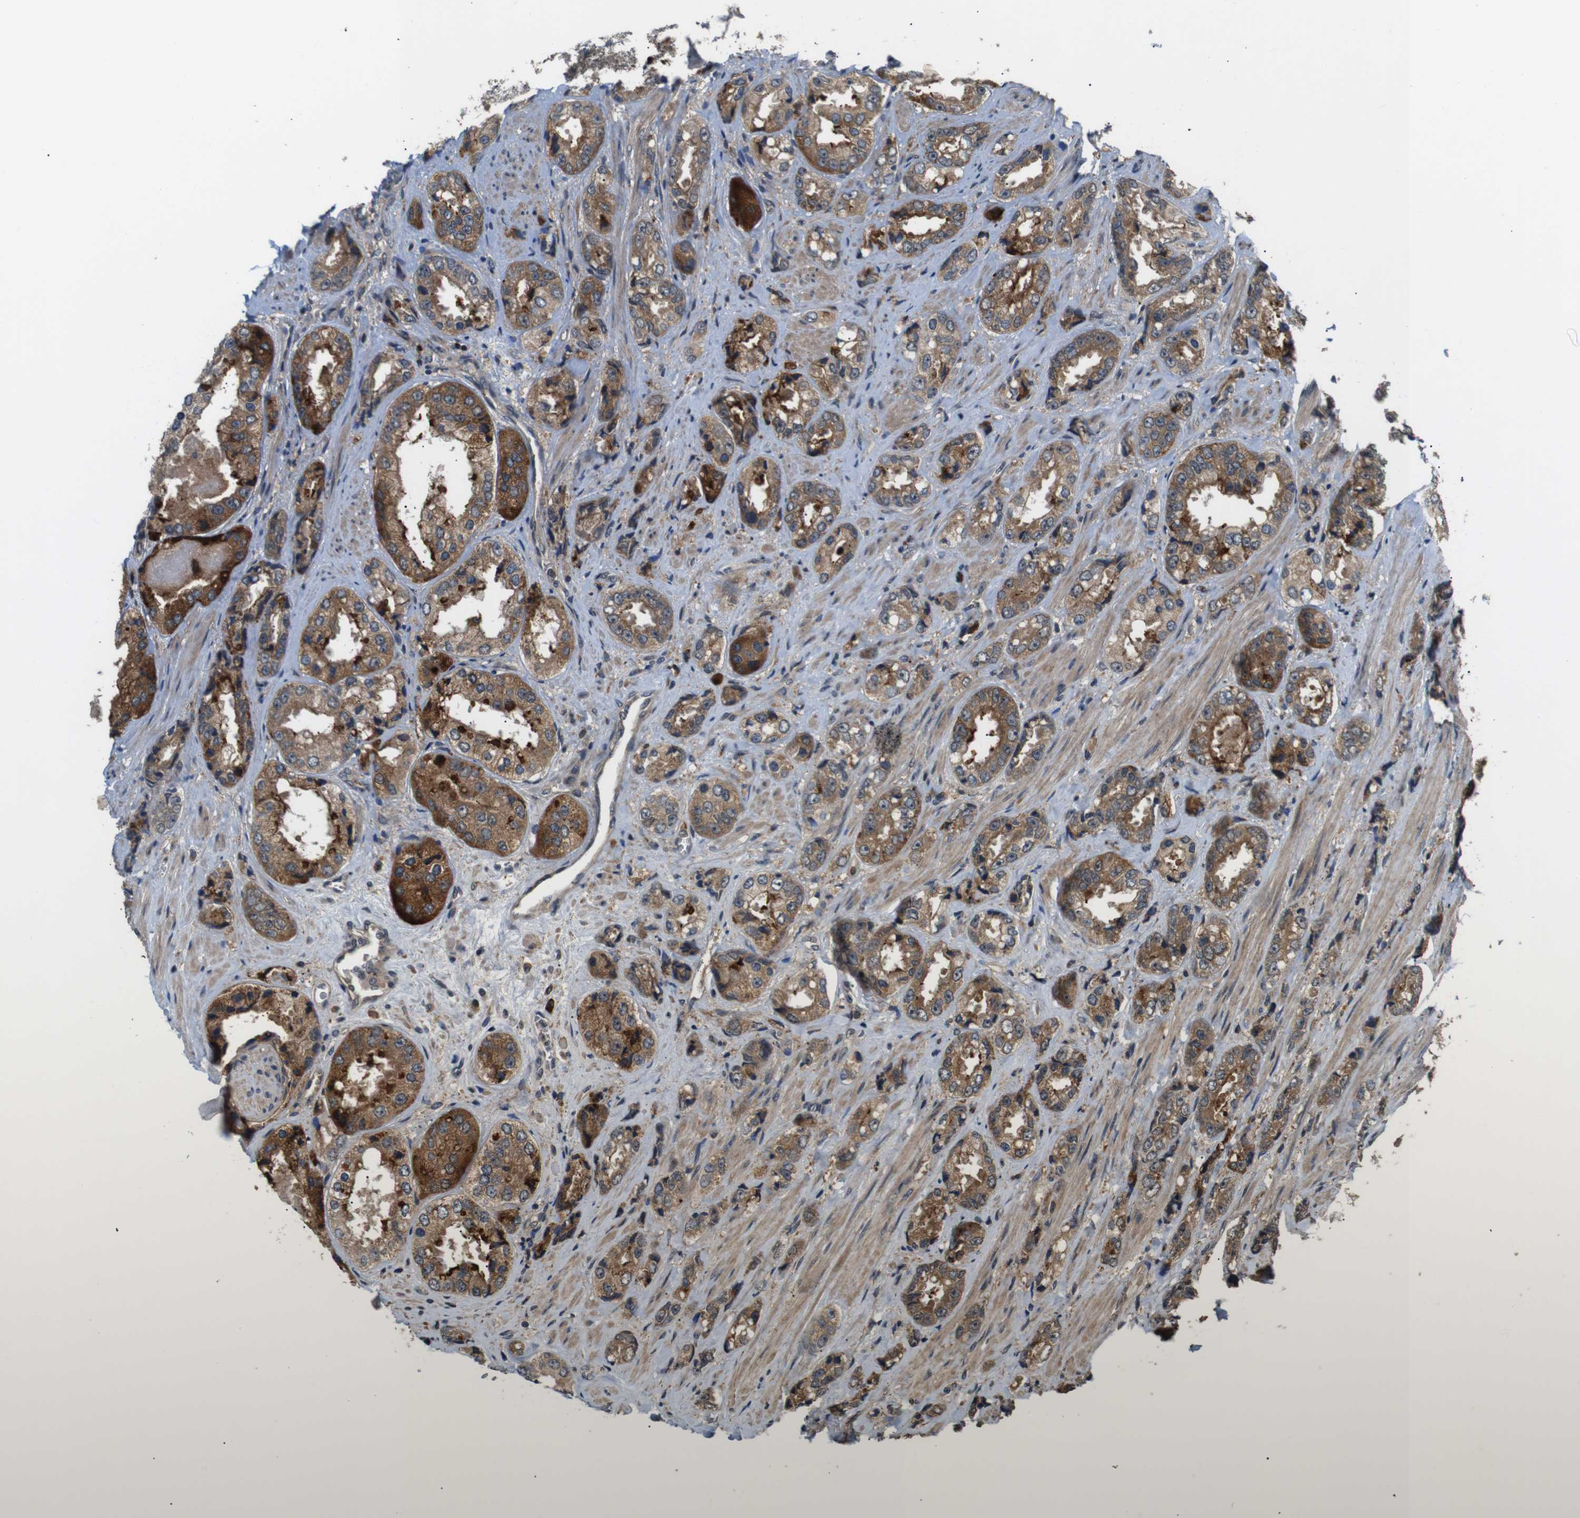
{"staining": {"intensity": "strong", "quantity": ">75%", "location": "cytoplasmic/membranous"}, "tissue": "prostate cancer", "cell_type": "Tumor cells", "image_type": "cancer", "snomed": [{"axis": "morphology", "description": "Adenocarcinoma, High grade"}, {"axis": "topography", "description": "Prostate"}], "caption": "Protein analysis of prostate cancer (high-grade adenocarcinoma) tissue shows strong cytoplasmic/membranous positivity in approximately >75% of tumor cells.", "gene": "EPHB2", "patient": {"sex": "male", "age": 61}}